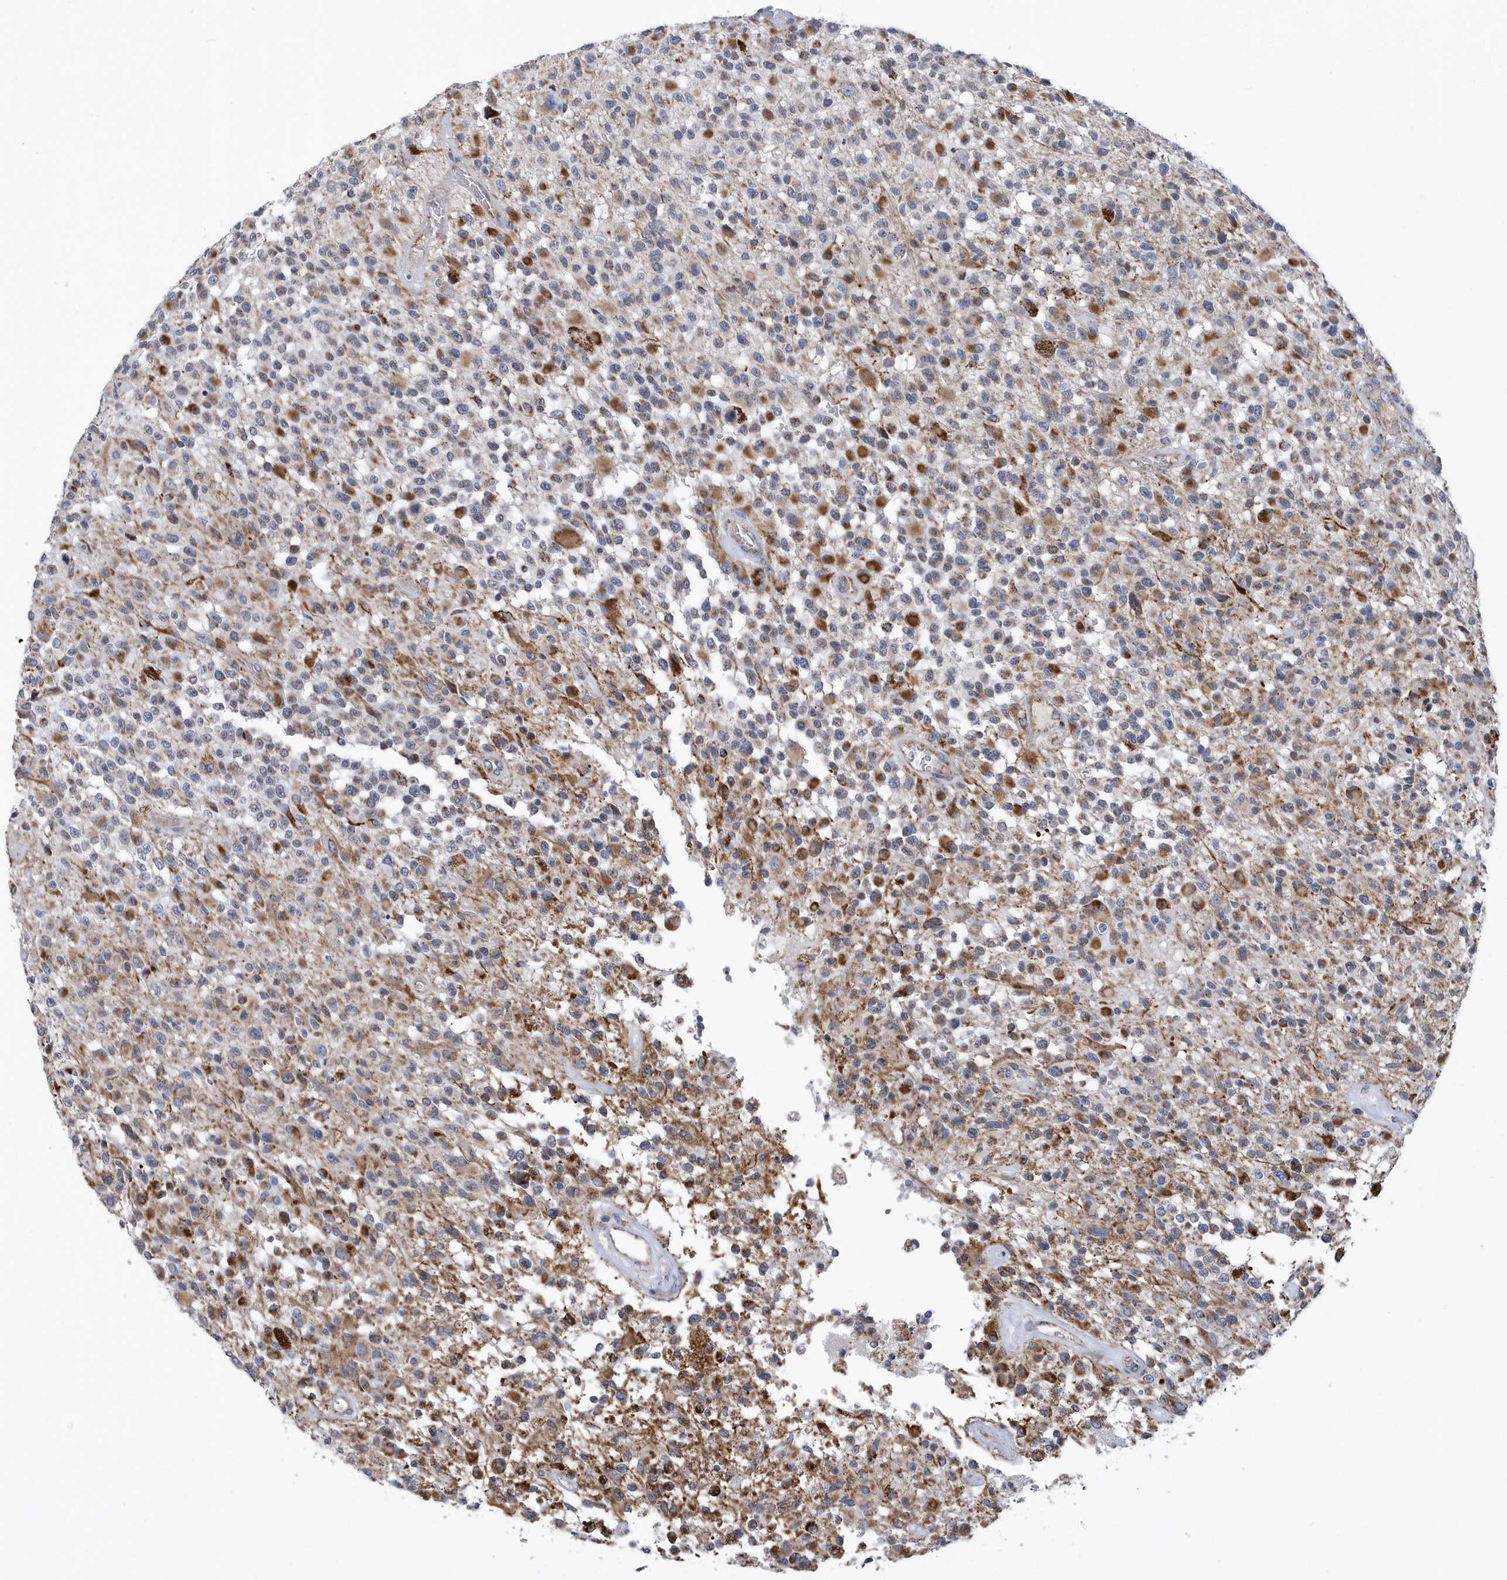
{"staining": {"intensity": "moderate", "quantity": "25%-75%", "location": "cytoplasmic/membranous"}, "tissue": "glioma", "cell_type": "Tumor cells", "image_type": "cancer", "snomed": [{"axis": "morphology", "description": "Glioma, malignant, High grade"}, {"axis": "morphology", "description": "Glioblastoma, NOS"}, {"axis": "topography", "description": "Brain"}], "caption": "Moderate cytoplasmic/membranous staining is present in about 25%-75% of tumor cells in glioma.", "gene": "VWA5B2", "patient": {"sex": "male", "age": 60}}